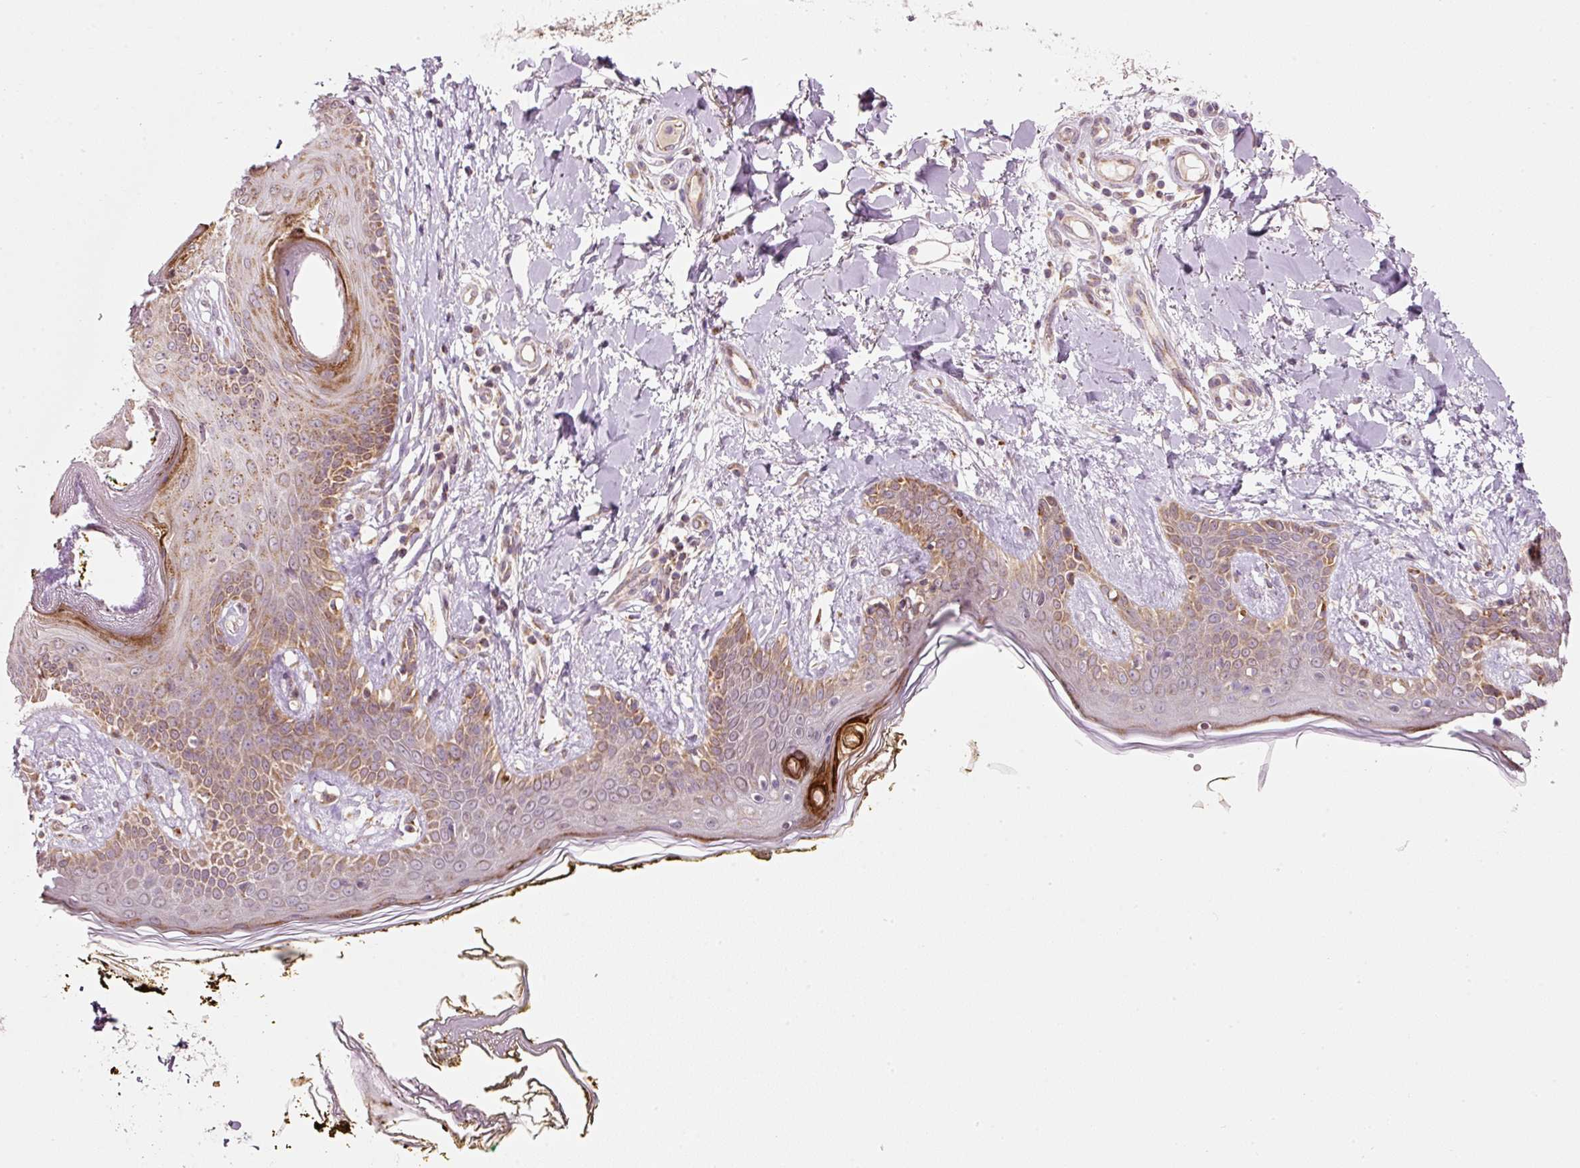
{"staining": {"intensity": "moderate", "quantity": ">75%", "location": "cytoplasmic/membranous"}, "tissue": "skin", "cell_type": "Fibroblasts", "image_type": "normal", "snomed": [{"axis": "morphology", "description": "Normal tissue, NOS"}, {"axis": "topography", "description": "Skin"}], "caption": "An IHC image of normal tissue is shown. Protein staining in brown highlights moderate cytoplasmic/membranous positivity in skin within fibroblasts. The protein is shown in brown color, while the nuclei are stained blue.", "gene": "FAM78B", "patient": {"sex": "female", "age": 34}}